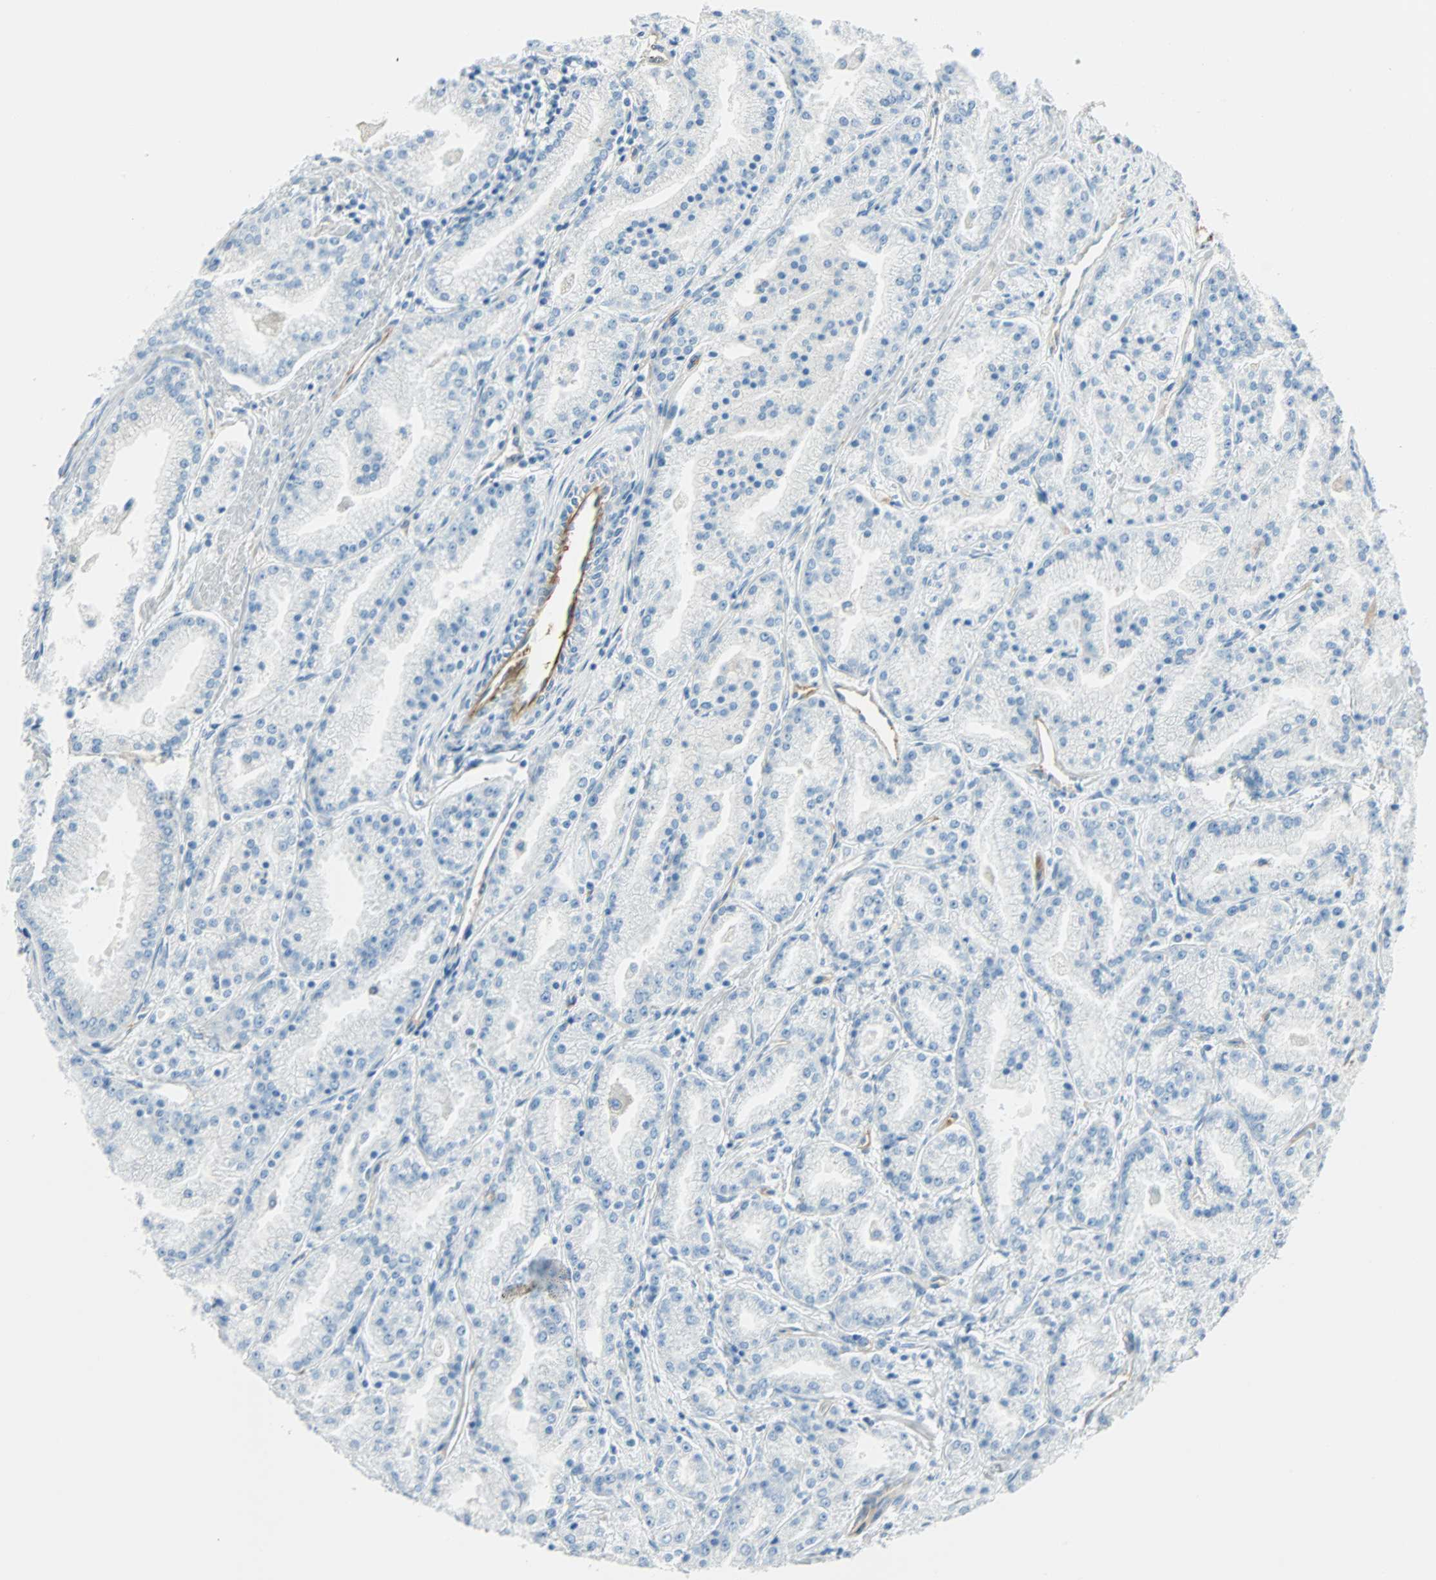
{"staining": {"intensity": "negative", "quantity": "none", "location": "none"}, "tissue": "prostate cancer", "cell_type": "Tumor cells", "image_type": "cancer", "snomed": [{"axis": "morphology", "description": "Adenocarcinoma, High grade"}, {"axis": "topography", "description": "Prostate"}], "caption": "A high-resolution photomicrograph shows immunohistochemistry staining of high-grade adenocarcinoma (prostate), which demonstrates no significant staining in tumor cells.", "gene": "VPS9D1", "patient": {"sex": "male", "age": 61}}